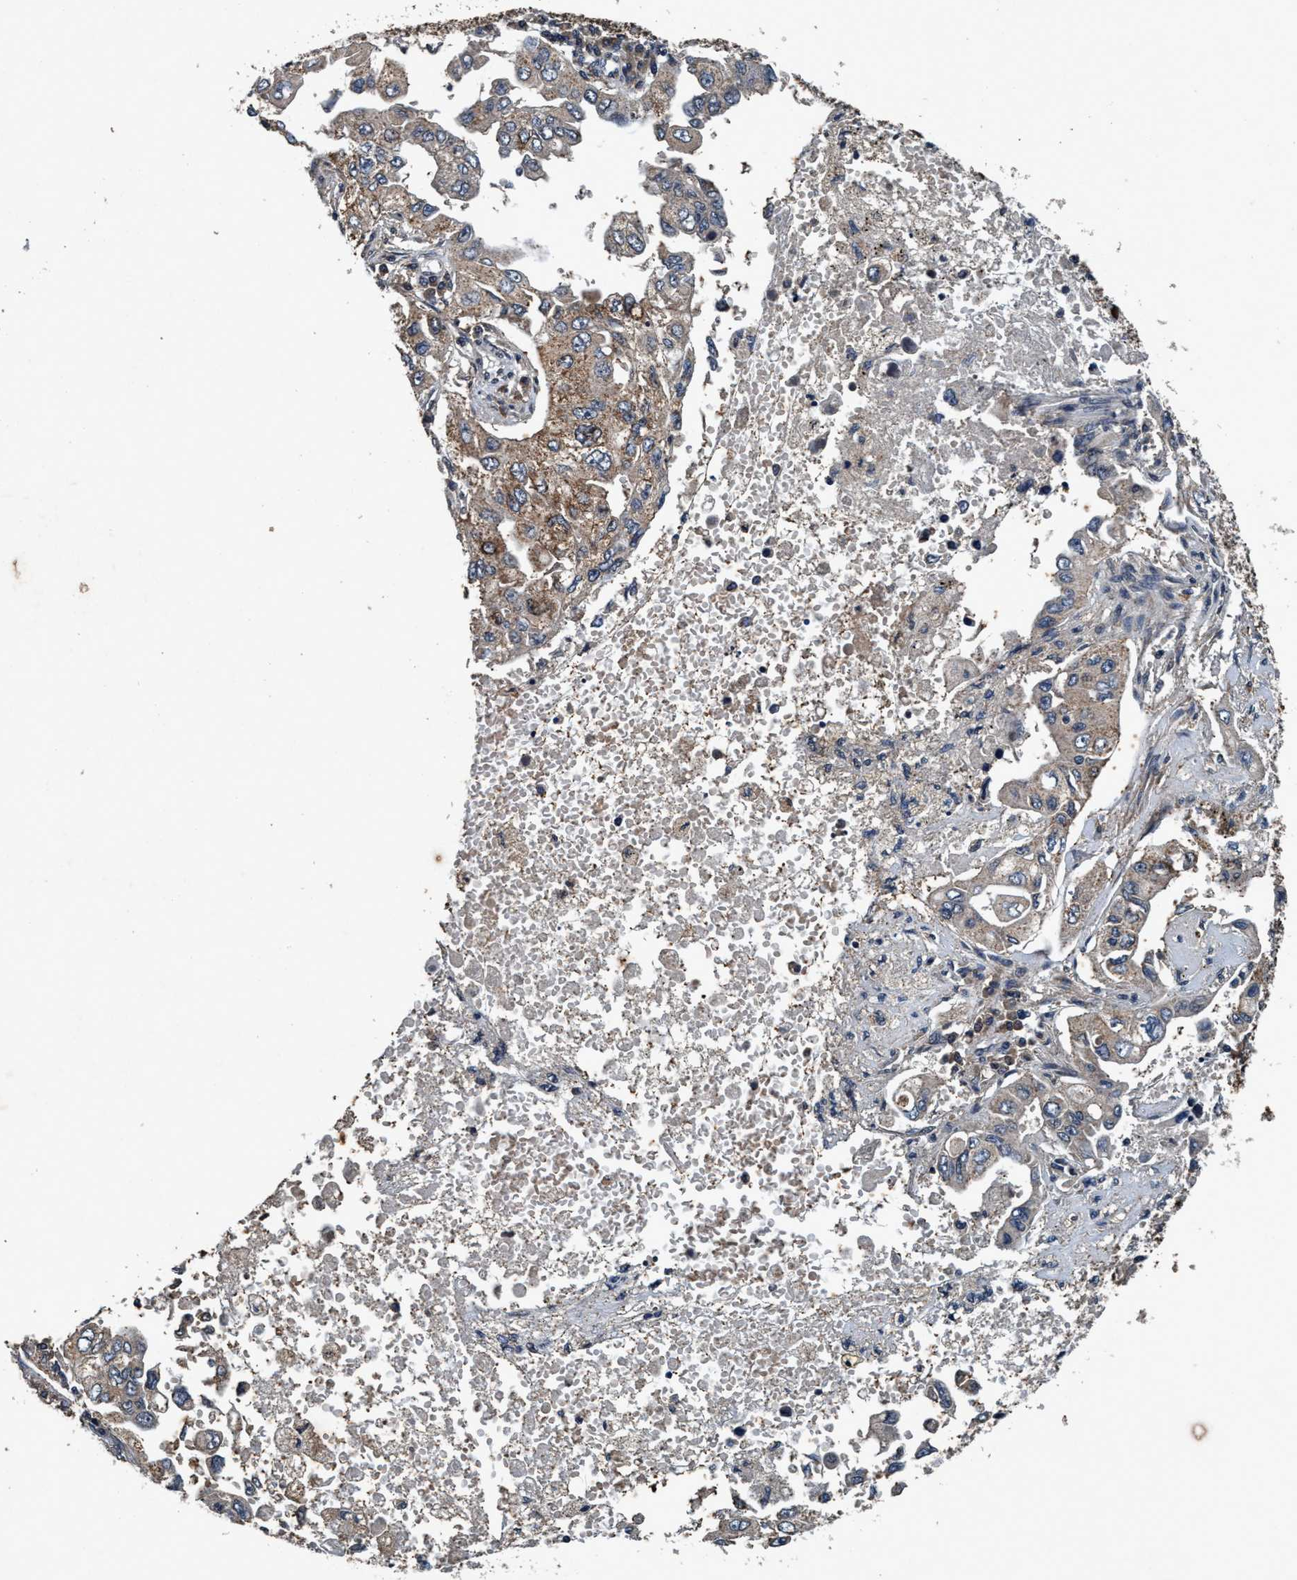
{"staining": {"intensity": "moderate", "quantity": "<25%", "location": "cytoplasmic/membranous"}, "tissue": "lung cancer", "cell_type": "Tumor cells", "image_type": "cancer", "snomed": [{"axis": "morphology", "description": "Adenocarcinoma, NOS"}, {"axis": "topography", "description": "Lung"}], "caption": "The photomicrograph exhibits a brown stain indicating the presence of a protein in the cytoplasmic/membranous of tumor cells in lung cancer (adenocarcinoma).", "gene": "AKT1S1", "patient": {"sex": "male", "age": 84}}